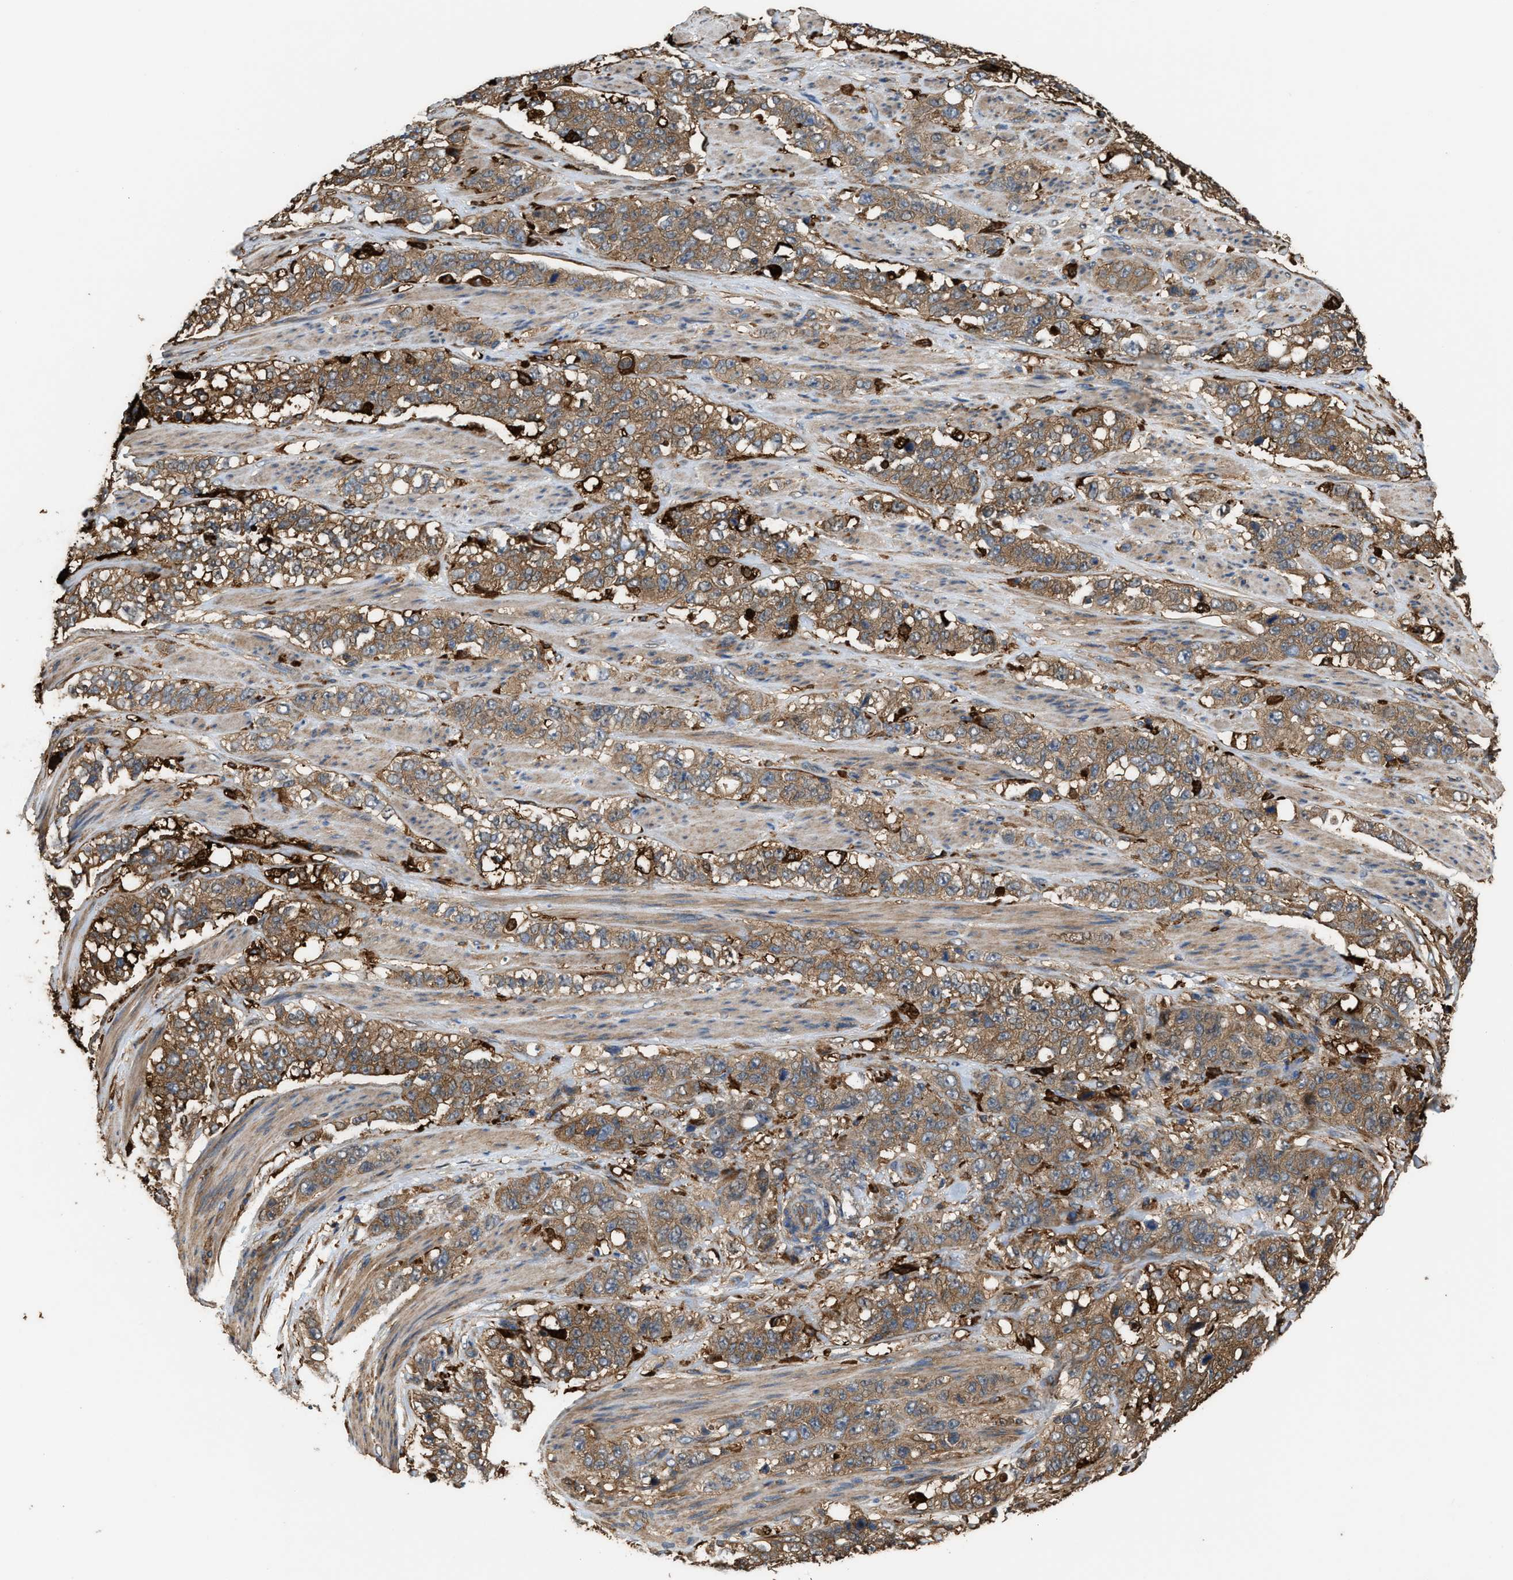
{"staining": {"intensity": "moderate", "quantity": ">75%", "location": "cytoplasmic/membranous"}, "tissue": "stomach cancer", "cell_type": "Tumor cells", "image_type": "cancer", "snomed": [{"axis": "morphology", "description": "Adenocarcinoma, NOS"}, {"axis": "topography", "description": "Stomach"}], "caption": "Moderate cytoplasmic/membranous staining is seen in approximately >75% of tumor cells in stomach adenocarcinoma.", "gene": "ATIC", "patient": {"sex": "male", "age": 48}}